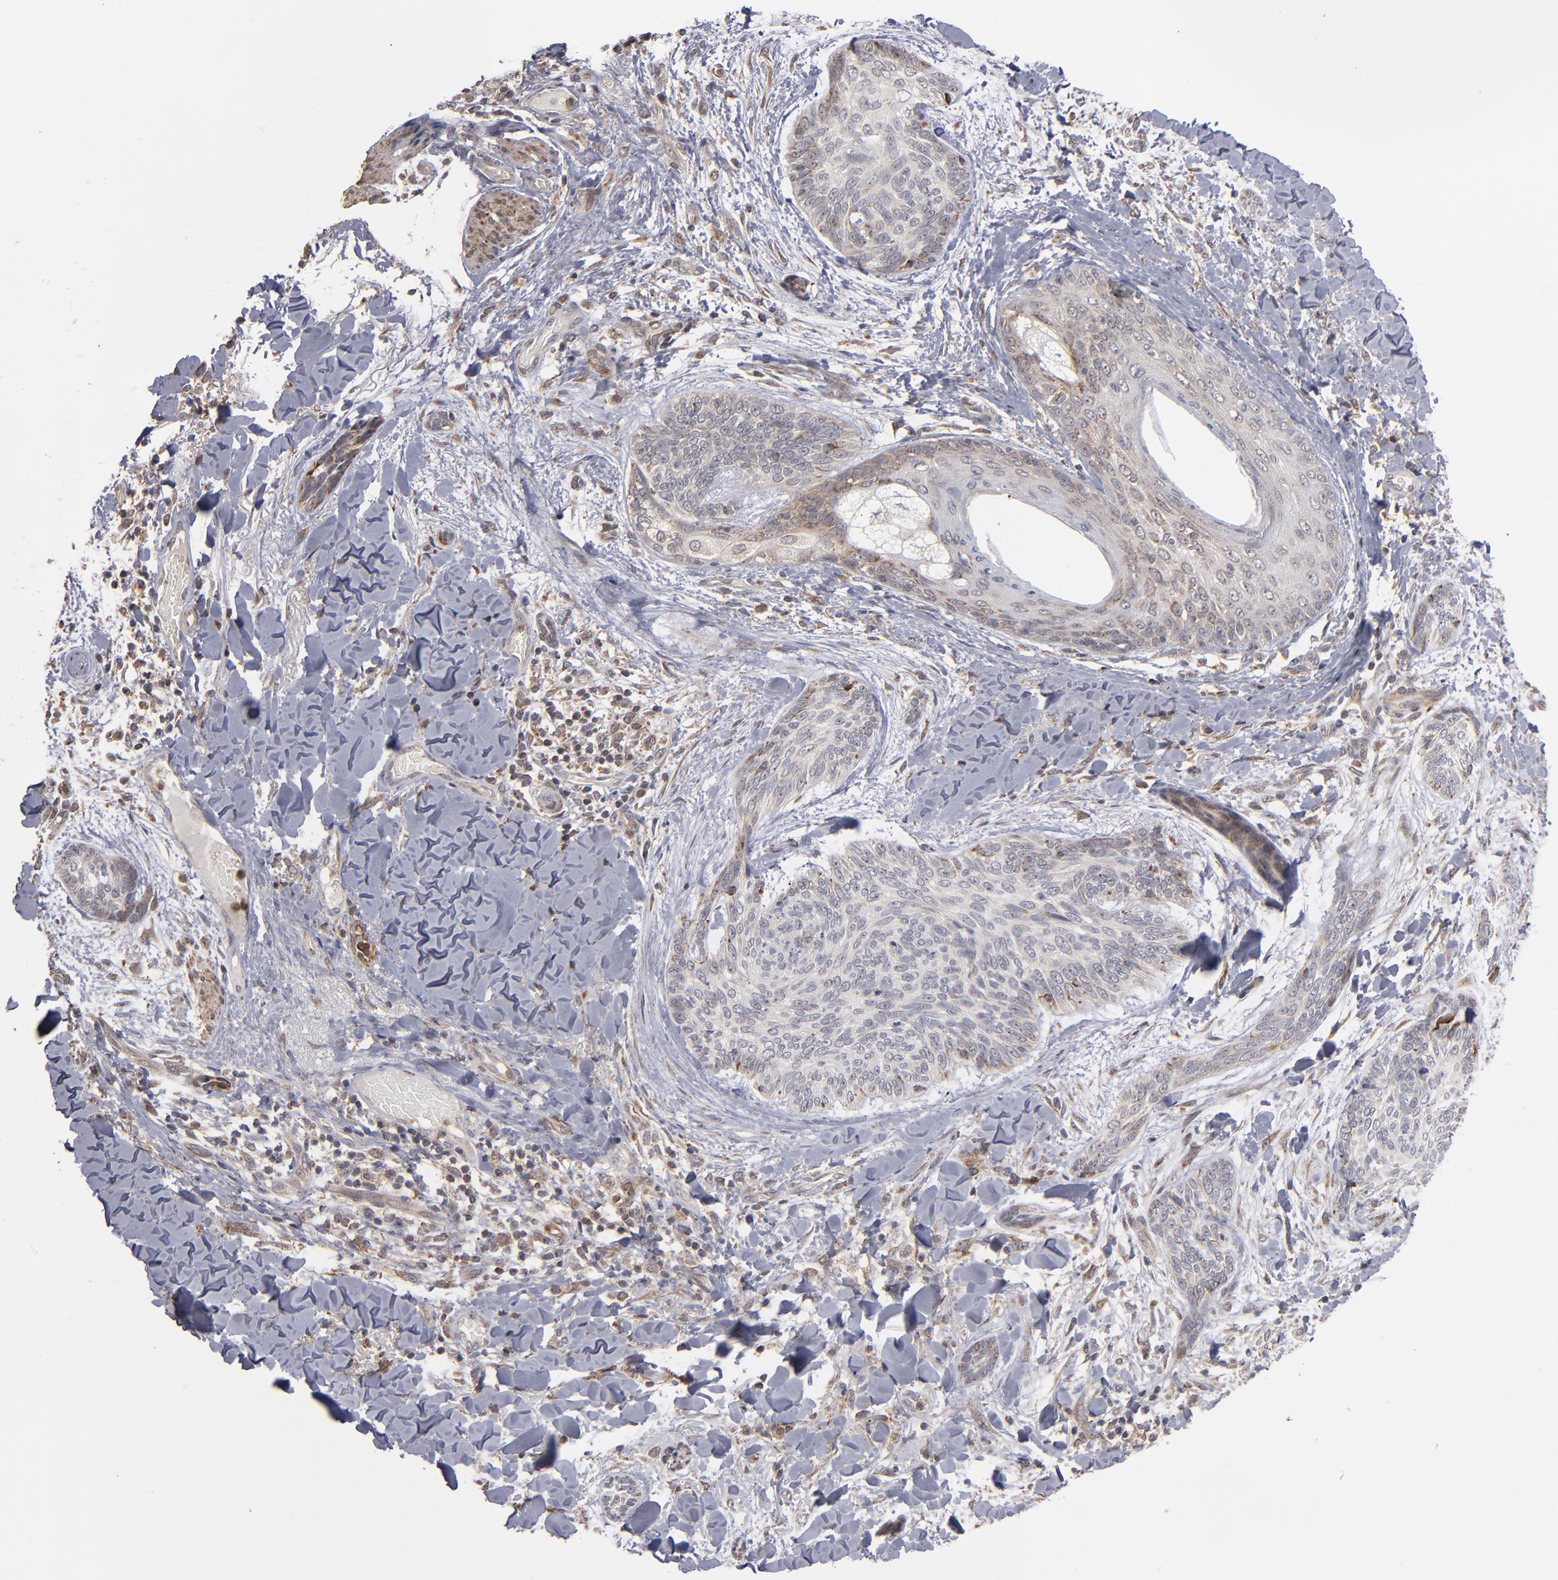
{"staining": {"intensity": "weak", "quantity": "<25%", "location": "cytoplasmic/membranous"}, "tissue": "skin cancer", "cell_type": "Tumor cells", "image_type": "cancer", "snomed": [{"axis": "morphology", "description": "Normal tissue, NOS"}, {"axis": "morphology", "description": "Basal cell carcinoma"}, {"axis": "topography", "description": "Skin"}], "caption": "High magnification brightfield microscopy of basal cell carcinoma (skin) stained with DAB (3,3'-diaminobenzidine) (brown) and counterstained with hematoxylin (blue): tumor cells show no significant expression. (IHC, brightfield microscopy, high magnification).", "gene": "MIPOL1", "patient": {"sex": "female", "age": 71}}